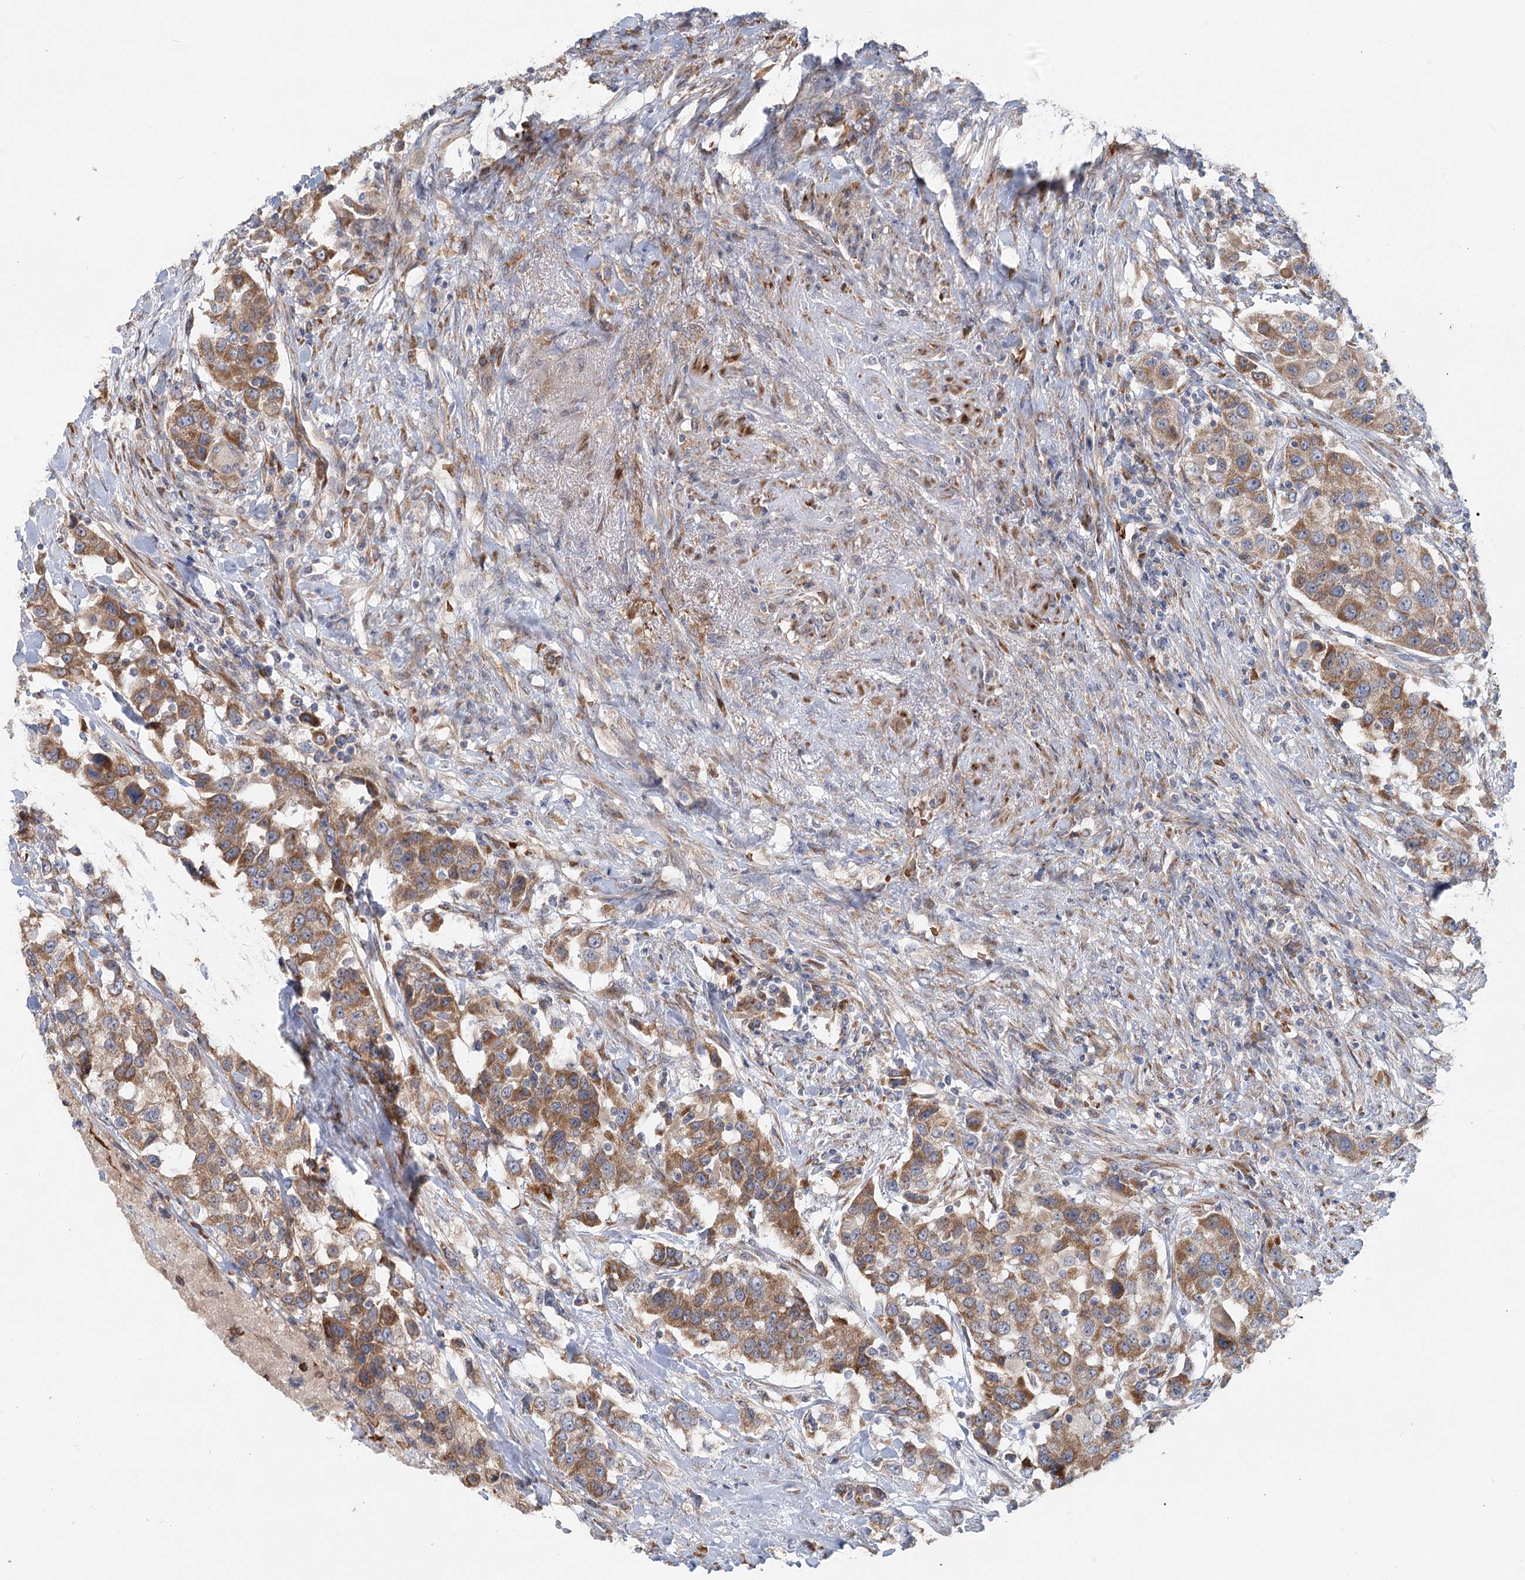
{"staining": {"intensity": "moderate", "quantity": ">75%", "location": "cytoplasmic/membranous"}, "tissue": "urothelial cancer", "cell_type": "Tumor cells", "image_type": "cancer", "snomed": [{"axis": "morphology", "description": "Urothelial carcinoma, High grade"}, {"axis": "topography", "description": "Urinary bladder"}], "caption": "Immunohistochemistry of human high-grade urothelial carcinoma exhibits medium levels of moderate cytoplasmic/membranous expression in about >75% of tumor cells.", "gene": "CIB4", "patient": {"sex": "female", "age": 80}}